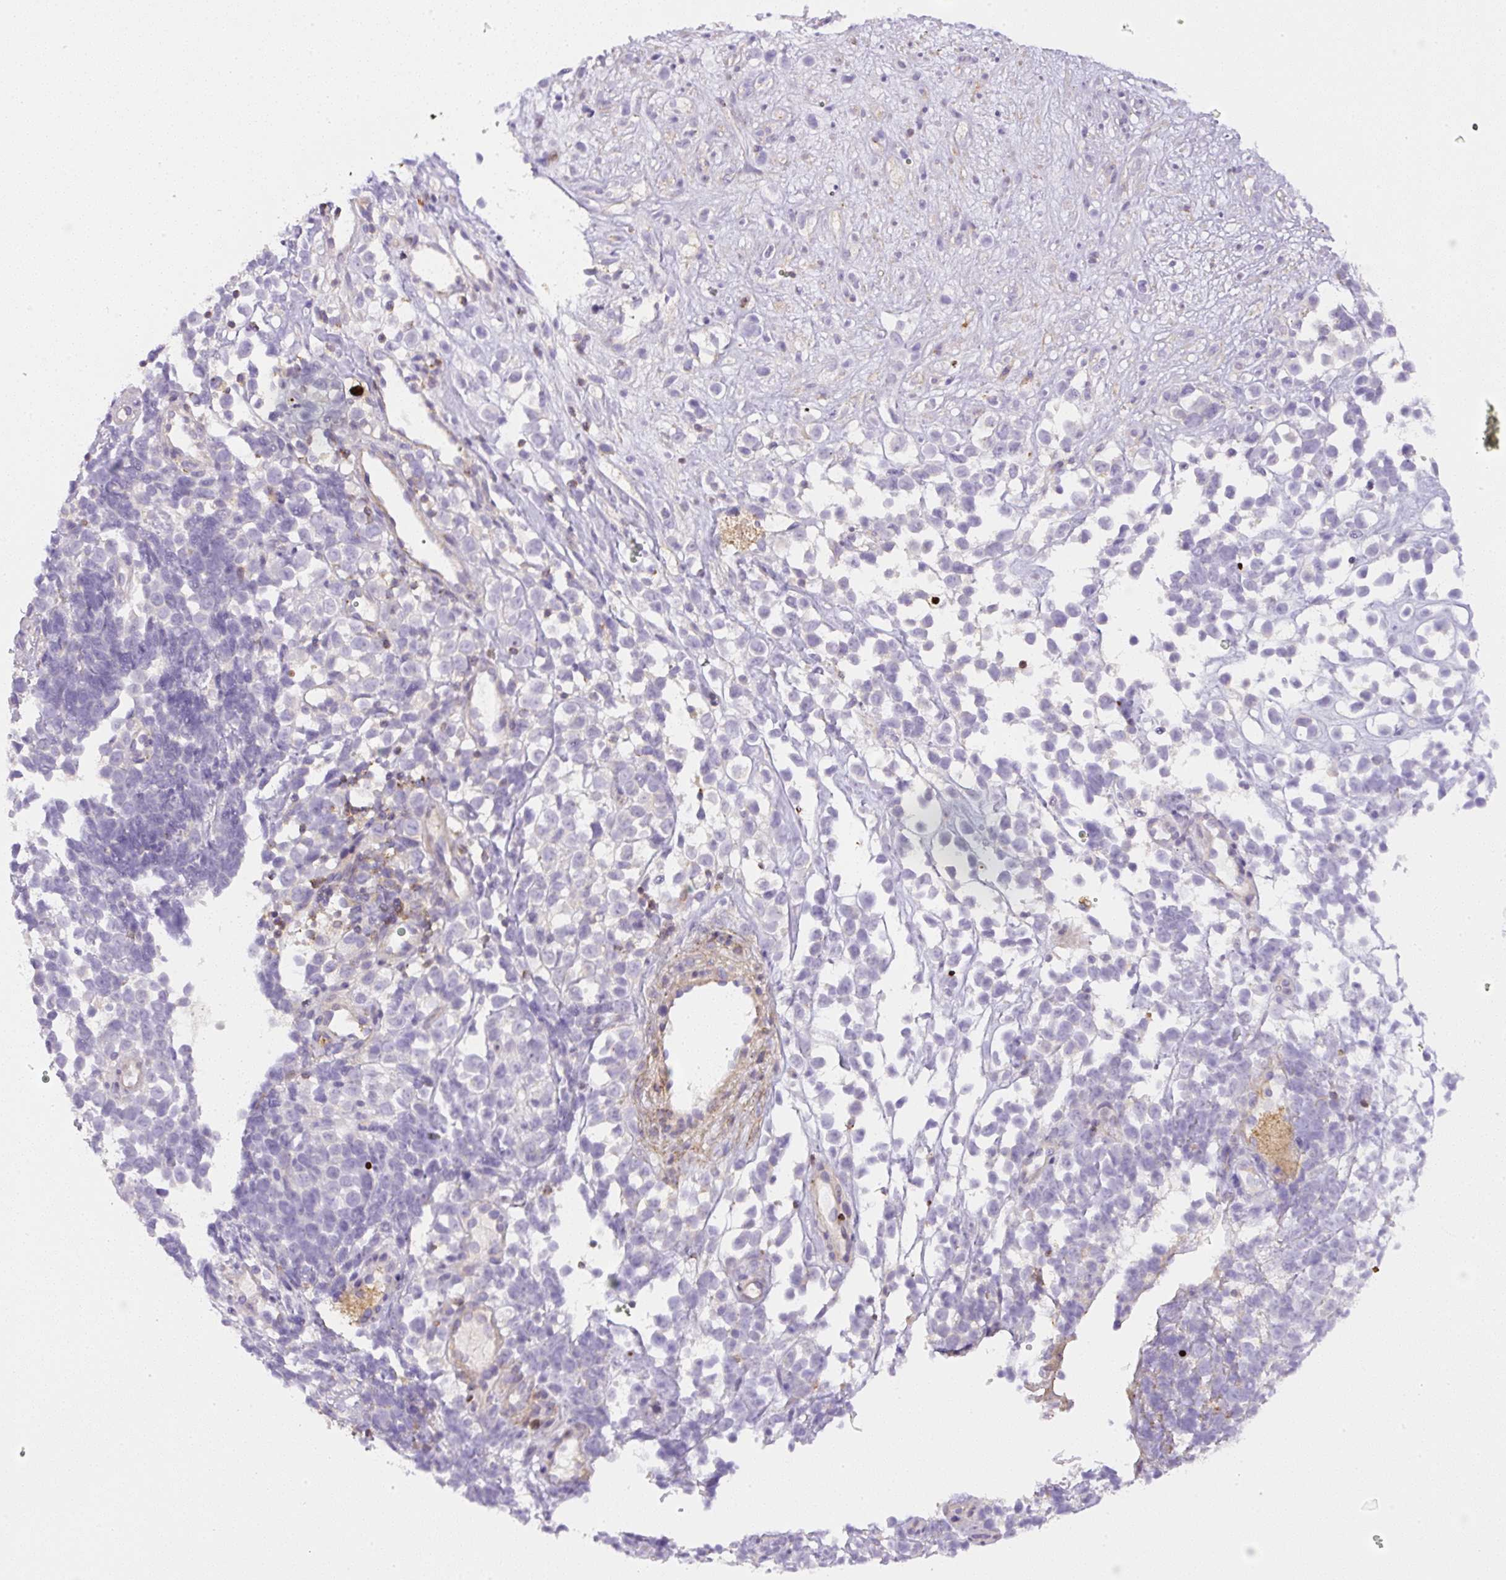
{"staining": {"intensity": "negative", "quantity": "none", "location": "none"}, "tissue": "melanoma", "cell_type": "Tumor cells", "image_type": "cancer", "snomed": [{"axis": "morphology", "description": "Malignant melanoma, NOS"}, {"axis": "topography", "description": "Nose, NOS"}], "caption": "The photomicrograph displays no significant staining in tumor cells of melanoma.", "gene": "PIP5KL1", "patient": {"sex": "female", "age": 48}}